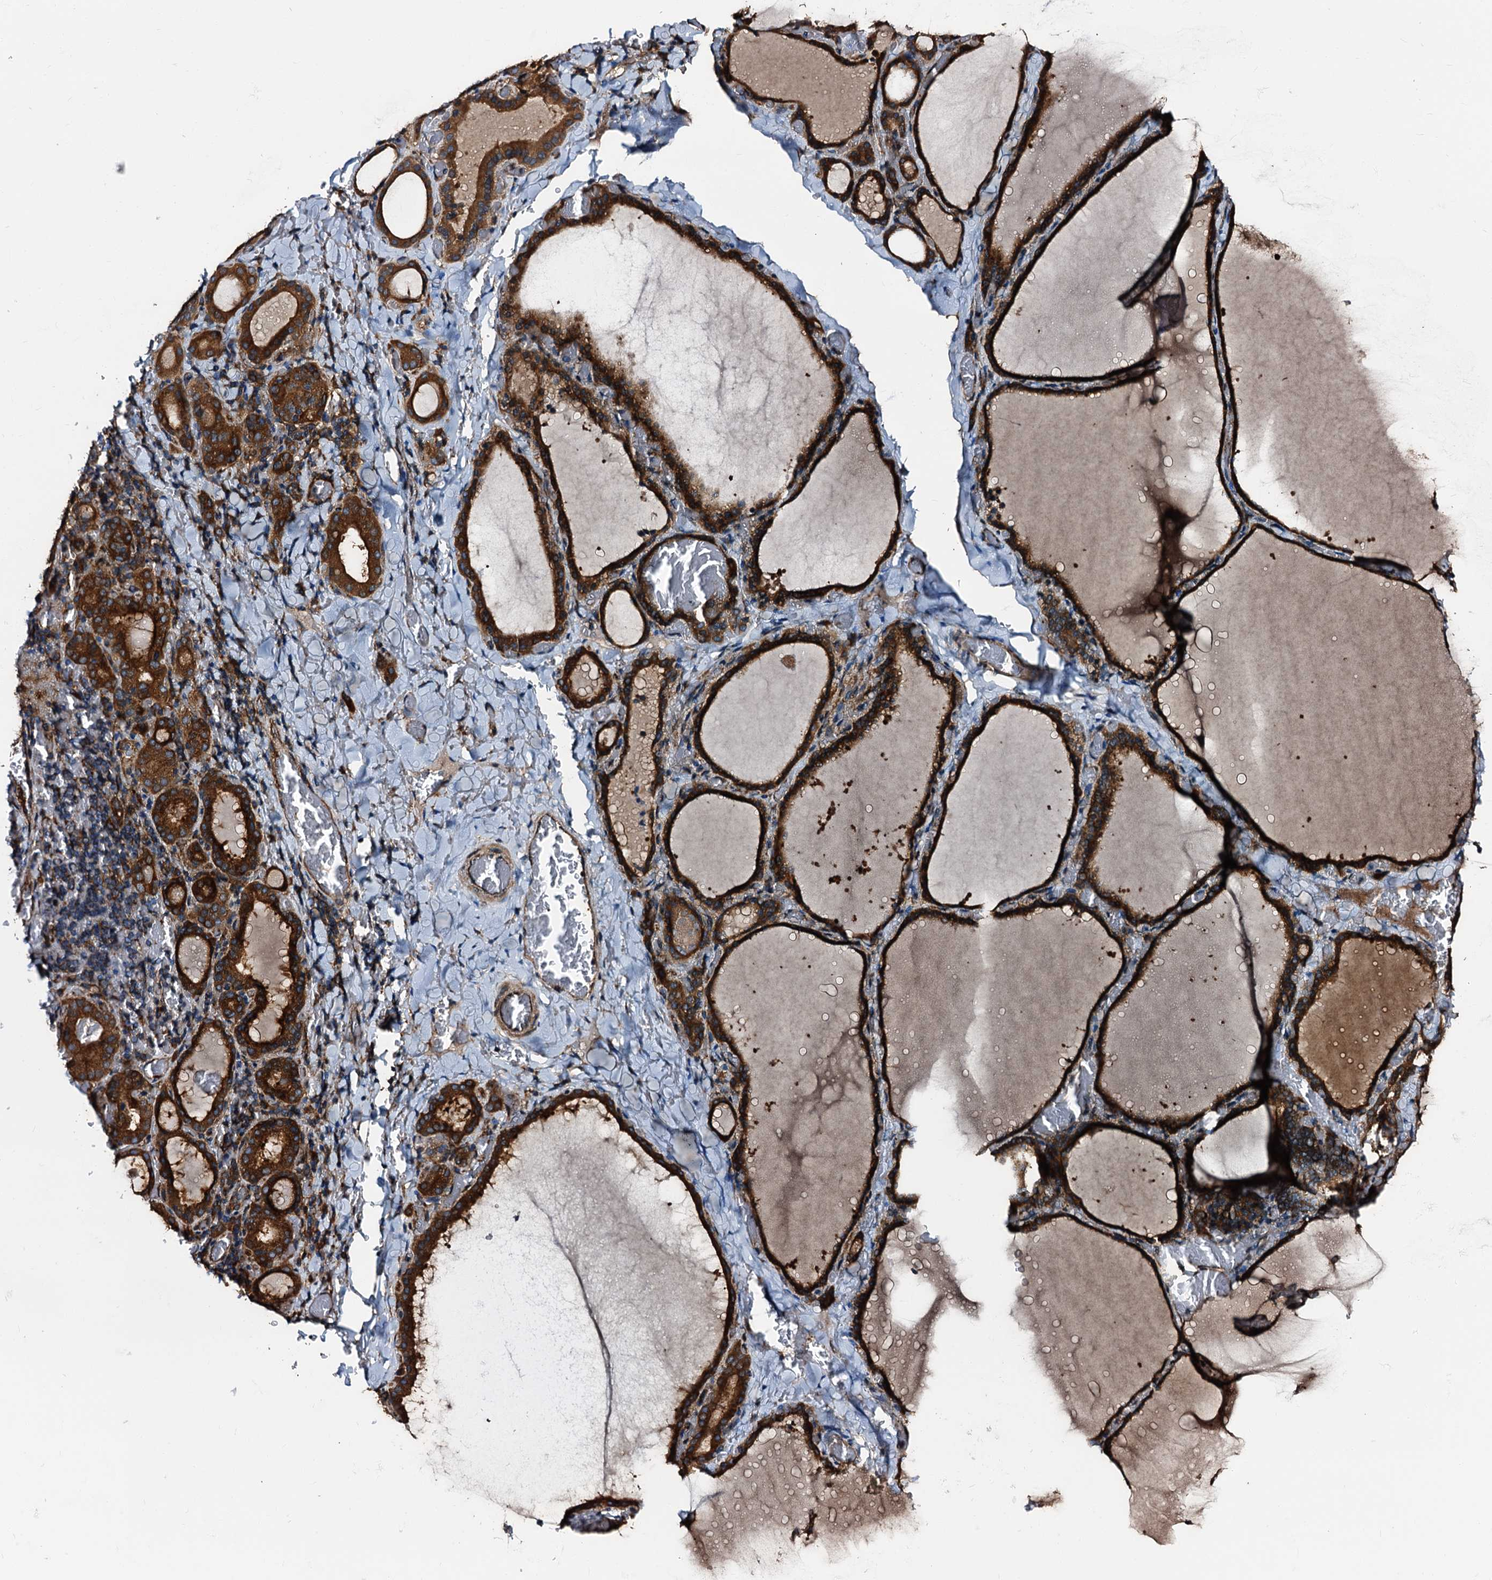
{"staining": {"intensity": "strong", "quantity": ">75%", "location": "cytoplasmic/membranous"}, "tissue": "thyroid gland", "cell_type": "Glandular cells", "image_type": "normal", "snomed": [{"axis": "morphology", "description": "Normal tissue, NOS"}, {"axis": "topography", "description": "Thyroid gland"}], "caption": "A brown stain highlights strong cytoplasmic/membranous positivity of a protein in glandular cells of unremarkable thyroid gland. (IHC, brightfield microscopy, high magnification).", "gene": "PEX5", "patient": {"sex": "female", "age": 39}}